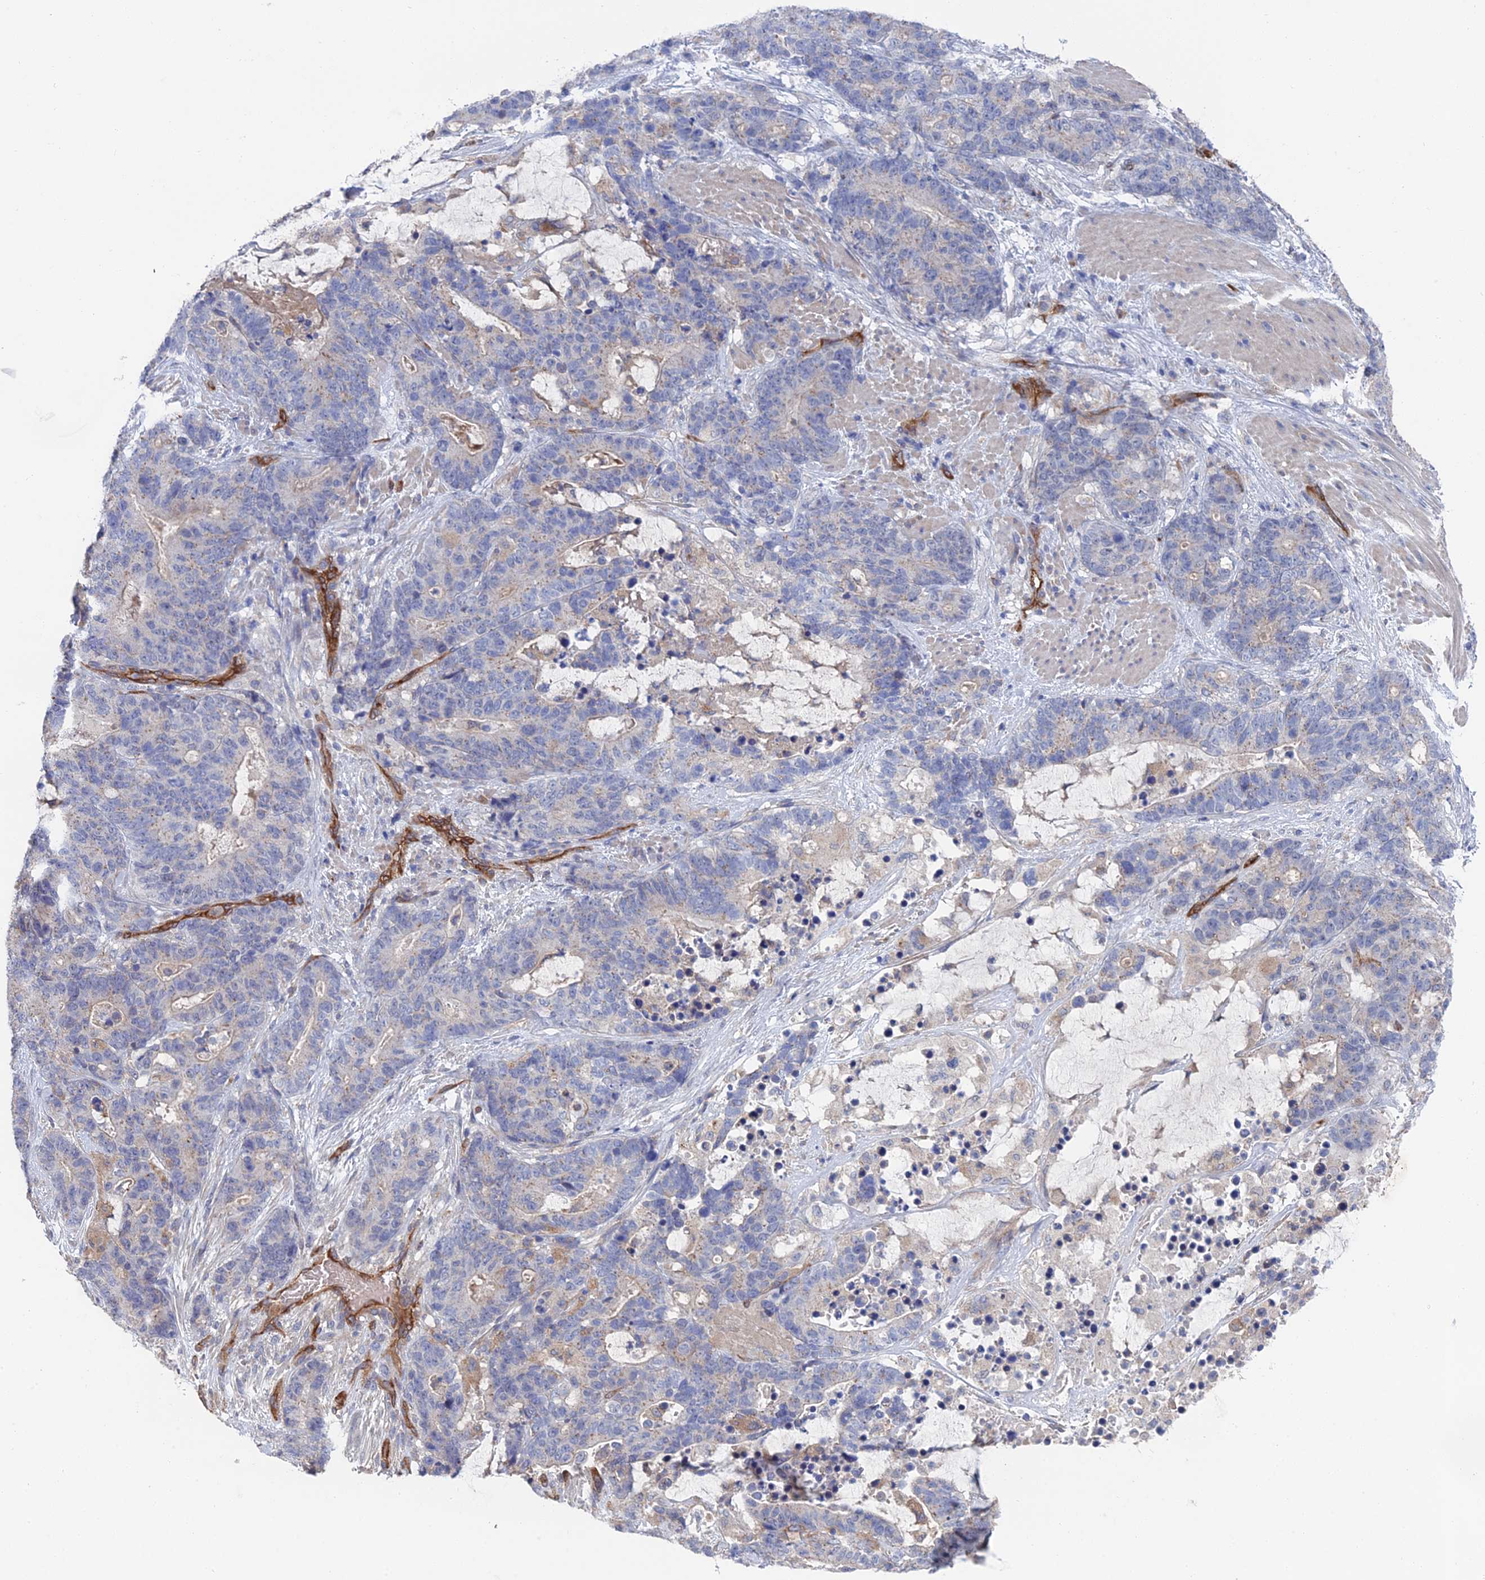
{"staining": {"intensity": "negative", "quantity": "none", "location": "none"}, "tissue": "stomach cancer", "cell_type": "Tumor cells", "image_type": "cancer", "snomed": [{"axis": "morphology", "description": "Adenocarcinoma, NOS"}, {"axis": "topography", "description": "Stomach"}], "caption": "There is no significant staining in tumor cells of adenocarcinoma (stomach). (Brightfield microscopy of DAB (3,3'-diaminobenzidine) immunohistochemistry at high magnification).", "gene": "ARAP3", "patient": {"sex": "female", "age": 76}}